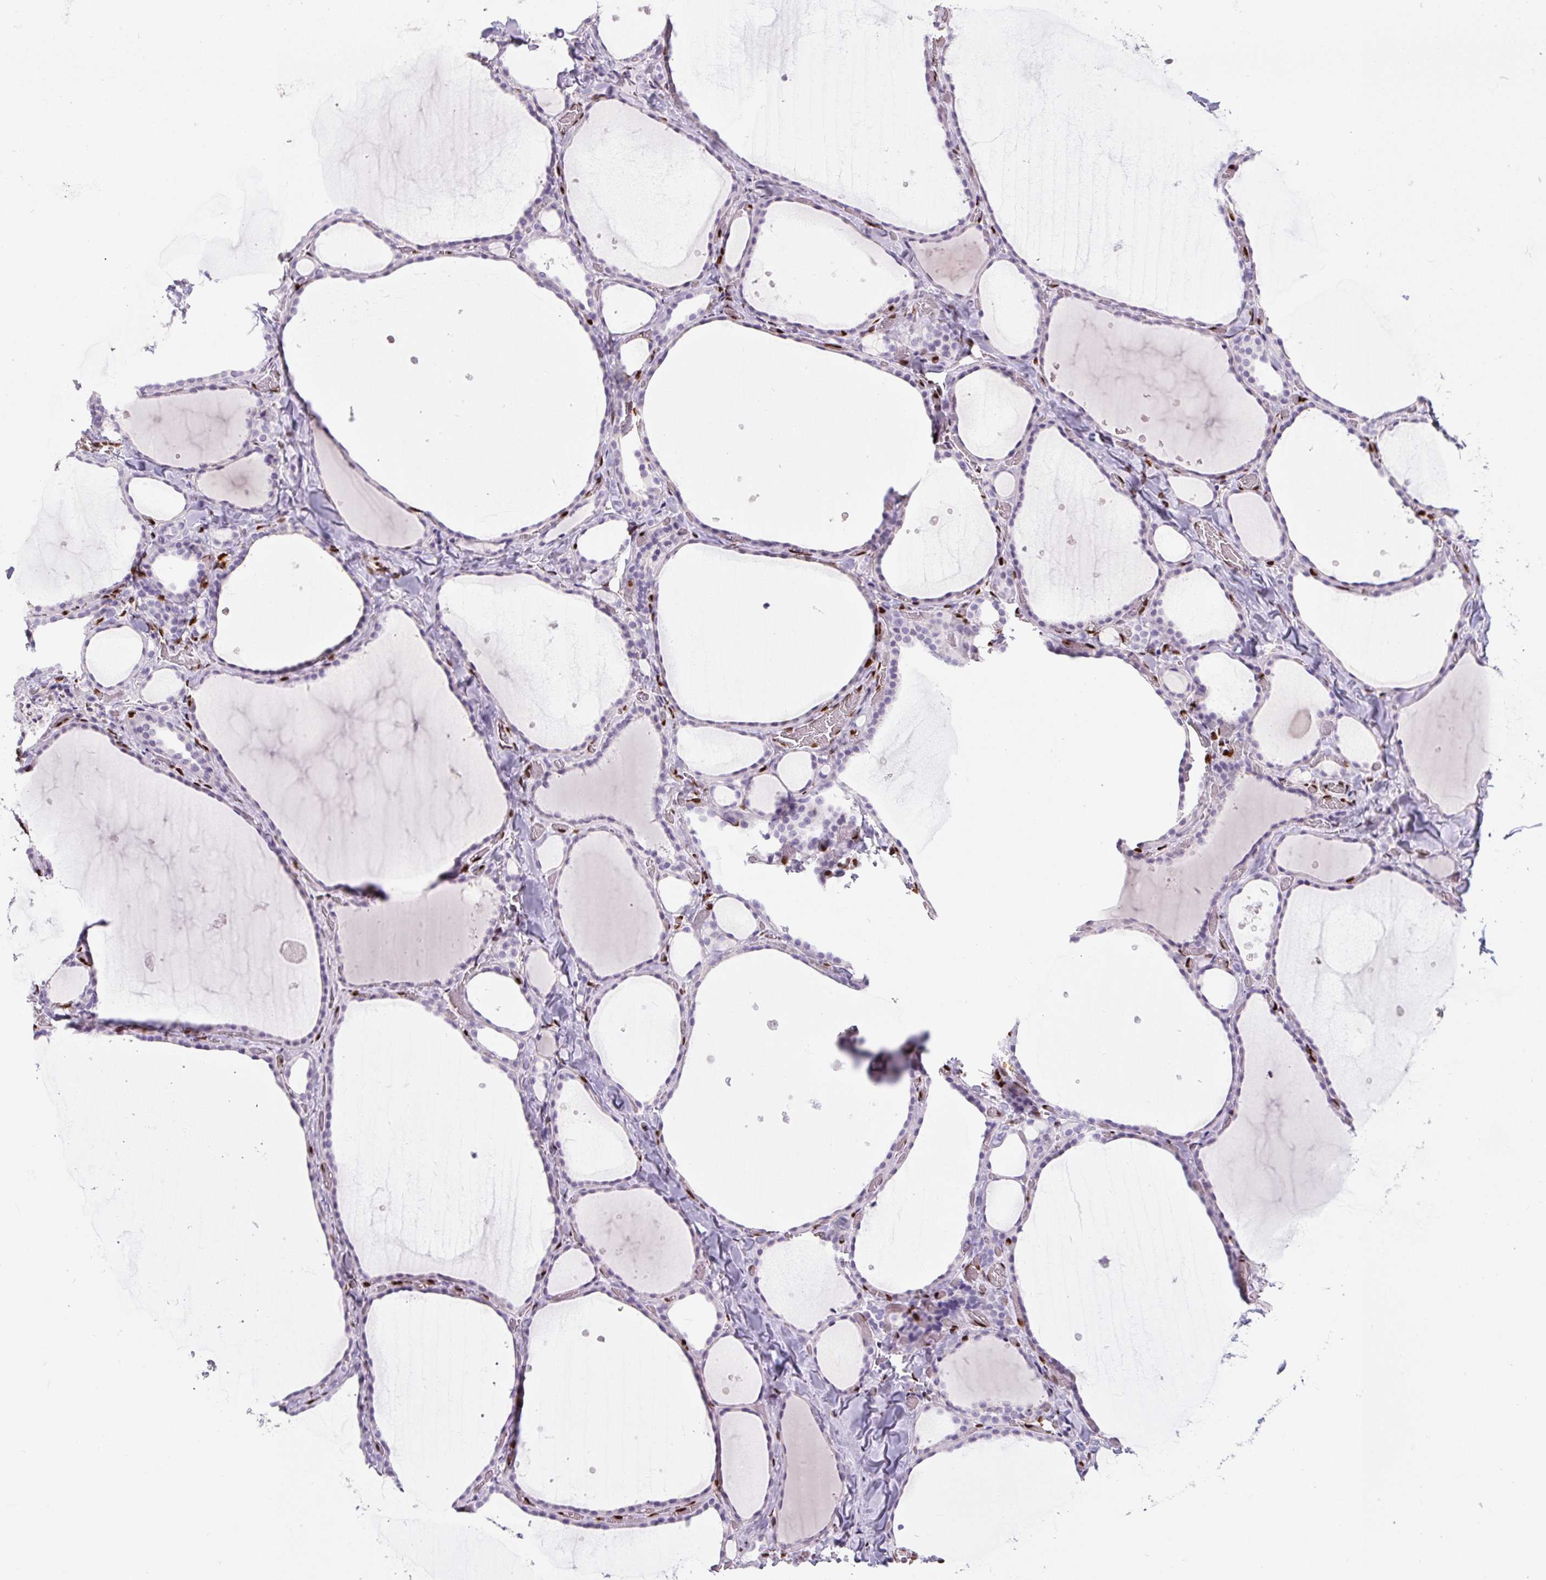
{"staining": {"intensity": "negative", "quantity": "none", "location": "none"}, "tissue": "thyroid gland", "cell_type": "Glandular cells", "image_type": "normal", "snomed": [{"axis": "morphology", "description": "Normal tissue, NOS"}, {"axis": "topography", "description": "Thyroid gland"}], "caption": "Benign thyroid gland was stained to show a protein in brown. There is no significant positivity in glandular cells. (Brightfield microscopy of DAB IHC at high magnification).", "gene": "ZEB1", "patient": {"sex": "female", "age": 36}}